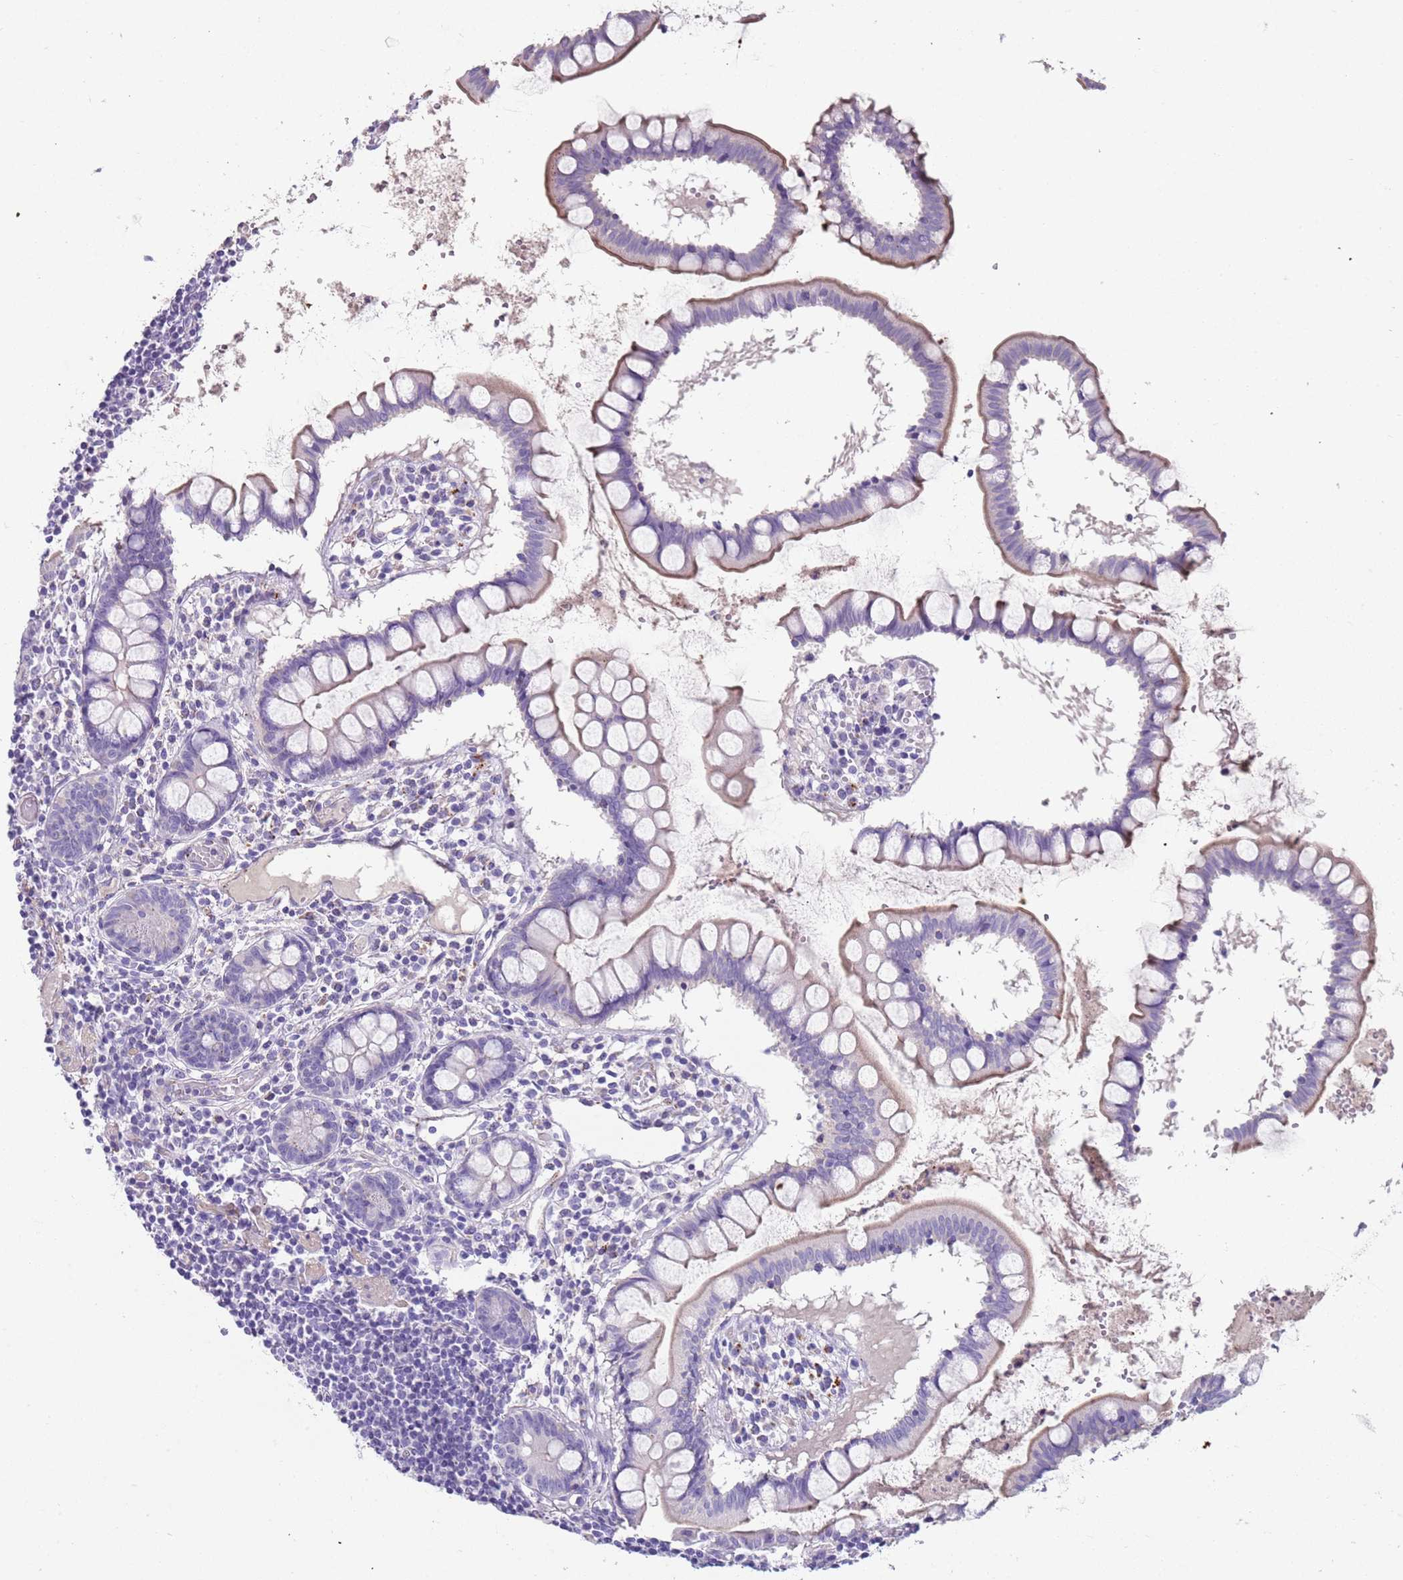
{"staining": {"intensity": "strong", "quantity": "<25%", "location": "cytoplasmic/membranous"}, "tissue": "colon", "cell_type": "Glandular cells", "image_type": "normal", "snomed": [{"axis": "morphology", "description": "Normal tissue, NOS"}, {"axis": "morphology", "description": "Adenocarcinoma, NOS"}, {"axis": "topography", "description": "Colon"}], "caption": "About <25% of glandular cells in benign human colon demonstrate strong cytoplasmic/membranous protein staining as visualized by brown immunohistochemical staining.", "gene": "LRRN3", "patient": {"sex": "female", "age": 55}}